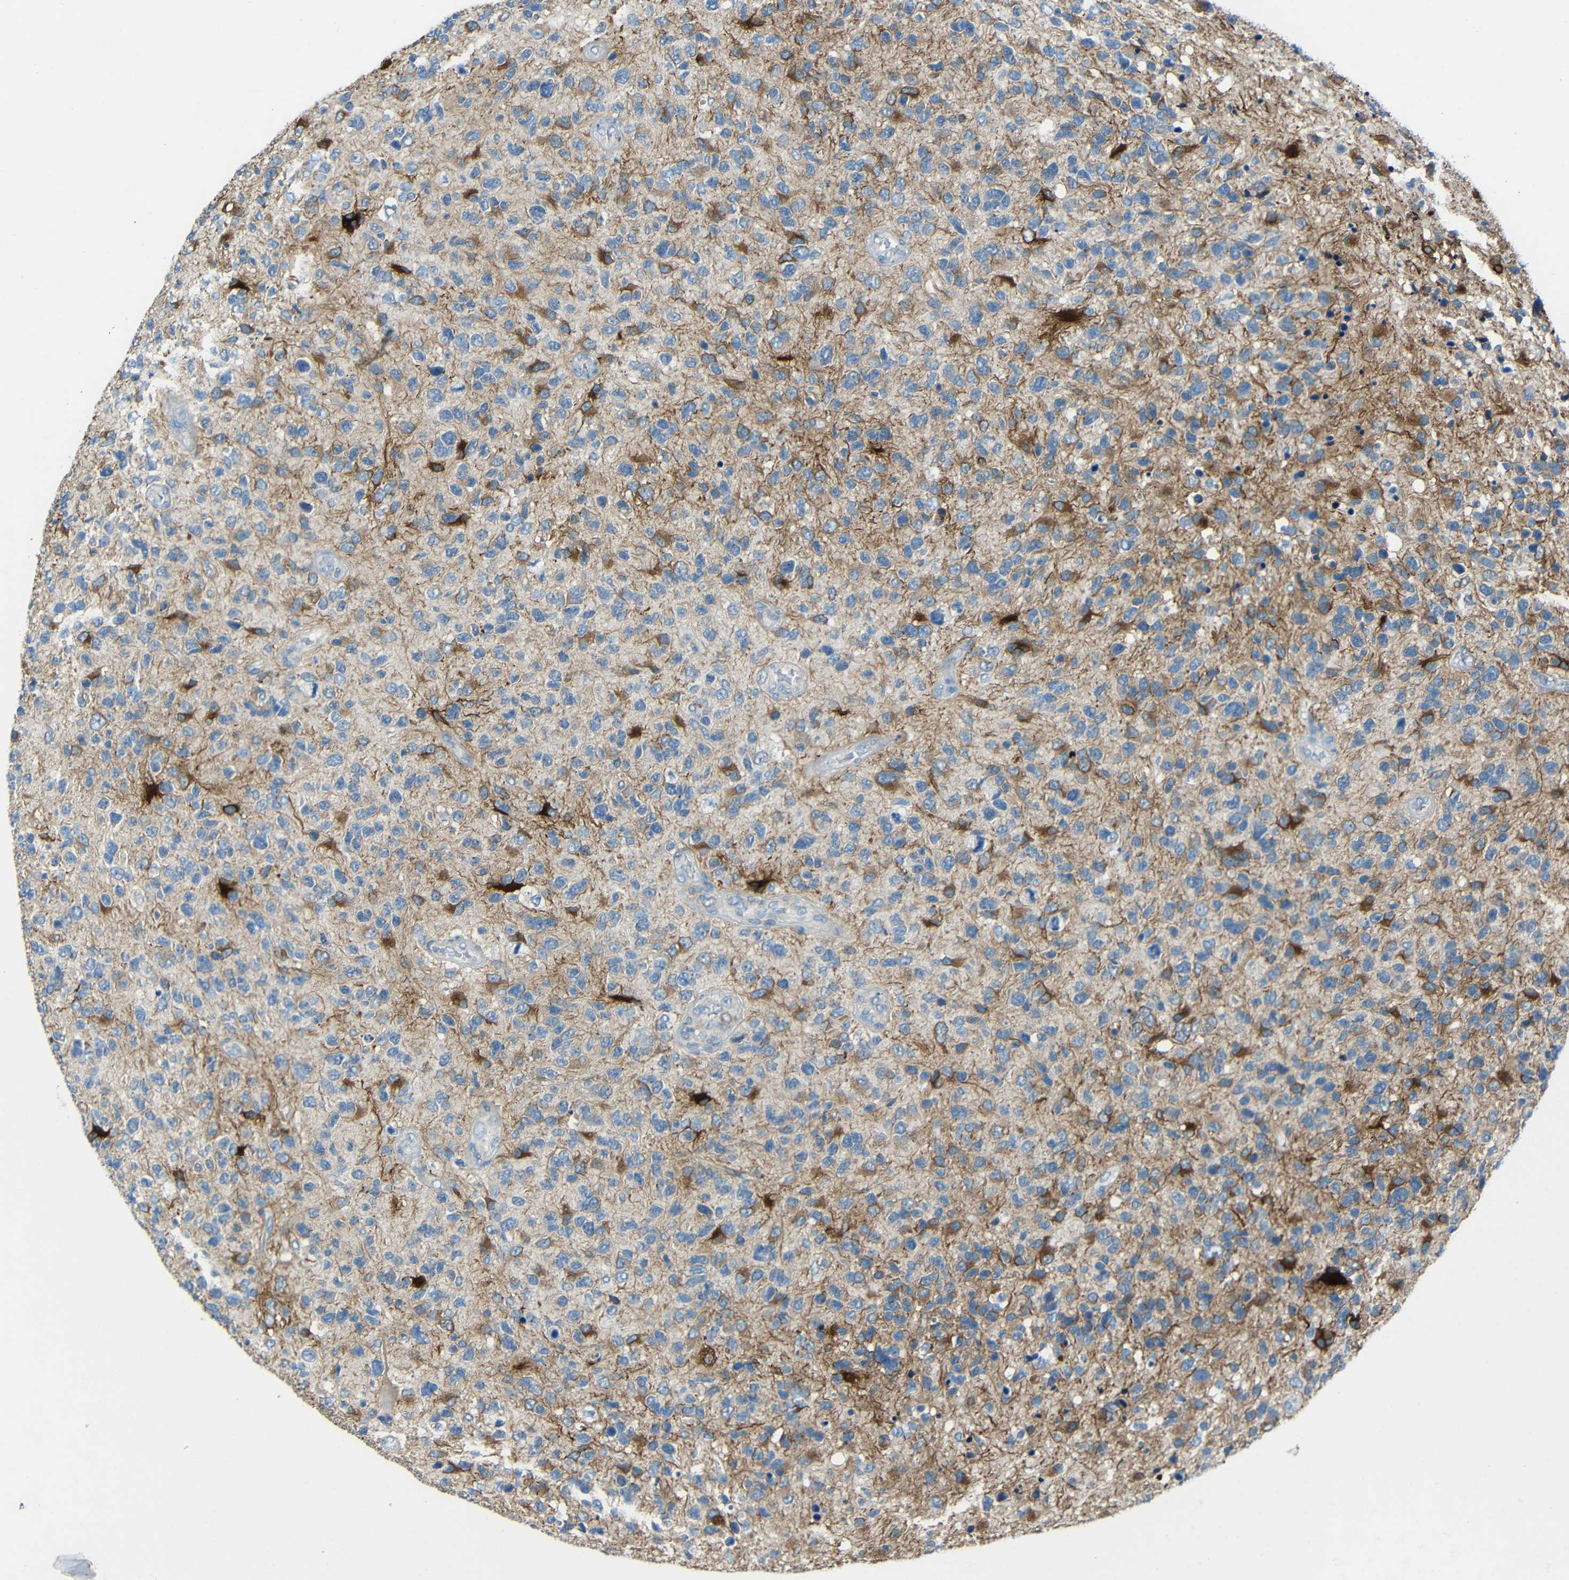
{"staining": {"intensity": "strong", "quantity": "<25%", "location": "cytoplasmic/membranous"}, "tissue": "glioma", "cell_type": "Tumor cells", "image_type": "cancer", "snomed": [{"axis": "morphology", "description": "Glioma, malignant, High grade"}, {"axis": "topography", "description": "Brain"}], "caption": "Tumor cells reveal medium levels of strong cytoplasmic/membranous positivity in approximately <25% of cells in human malignant glioma (high-grade). (Brightfield microscopy of DAB IHC at high magnification).", "gene": "DCLK1", "patient": {"sex": "female", "age": 58}}